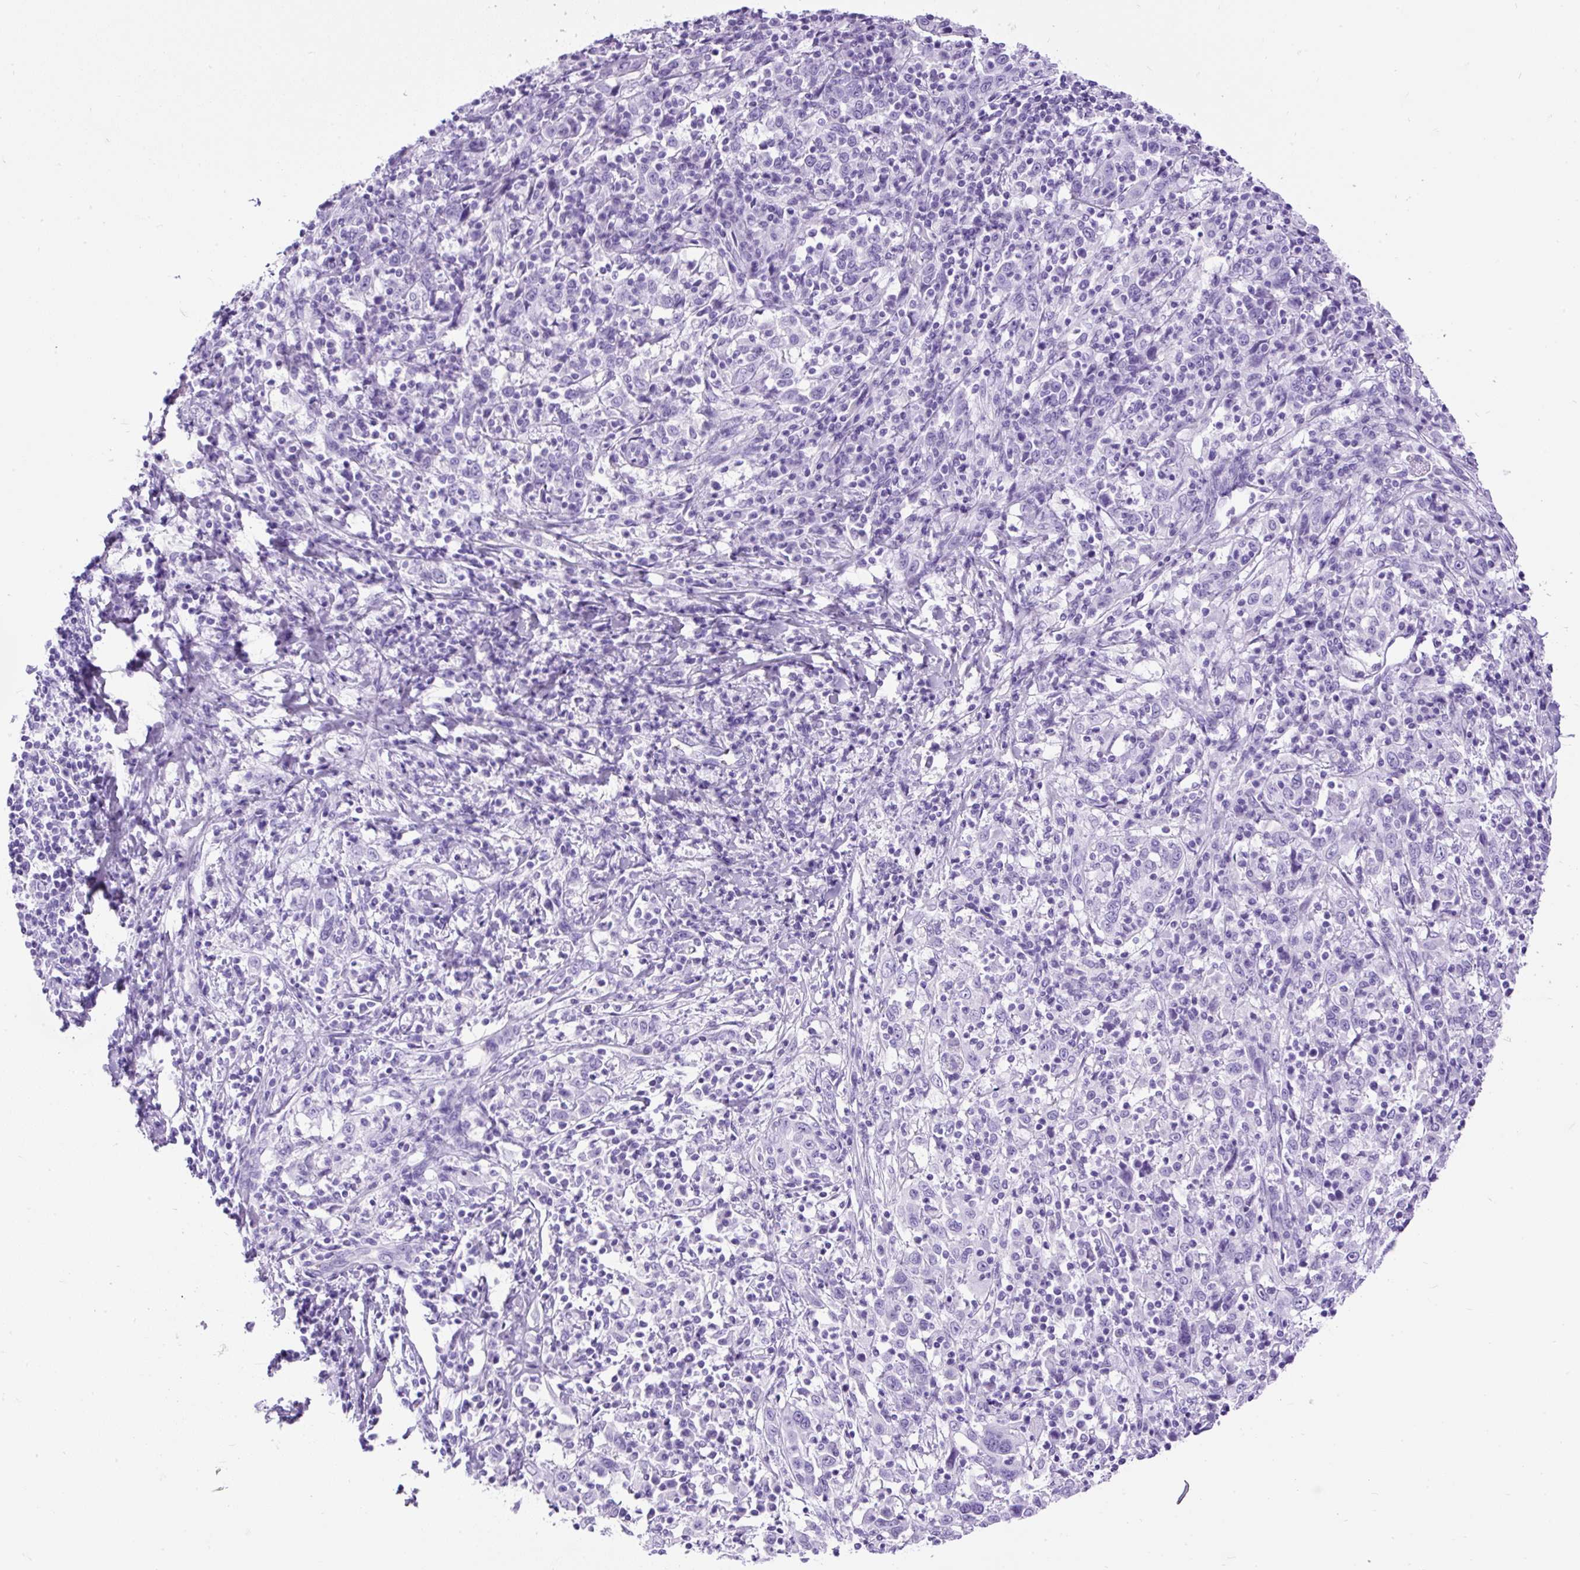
{"staining": {"intensity": "negative", "quantity": "none", "location": "none"}, "tissue": "cervical cancer", "cell_type": "Tumor cells", "image_type": "cancer", "snomed": [{"axis": "morphology", "description": "Squamous cell carcinoma, NOS"}, {"axis": "topography", "description": "Cervix"}], "caption": "Tumor cells show no significant positivity in squamous cell carcinoma (cervical).", "gene": "CEL", "patient": {"sex": "female", "age": 46}}